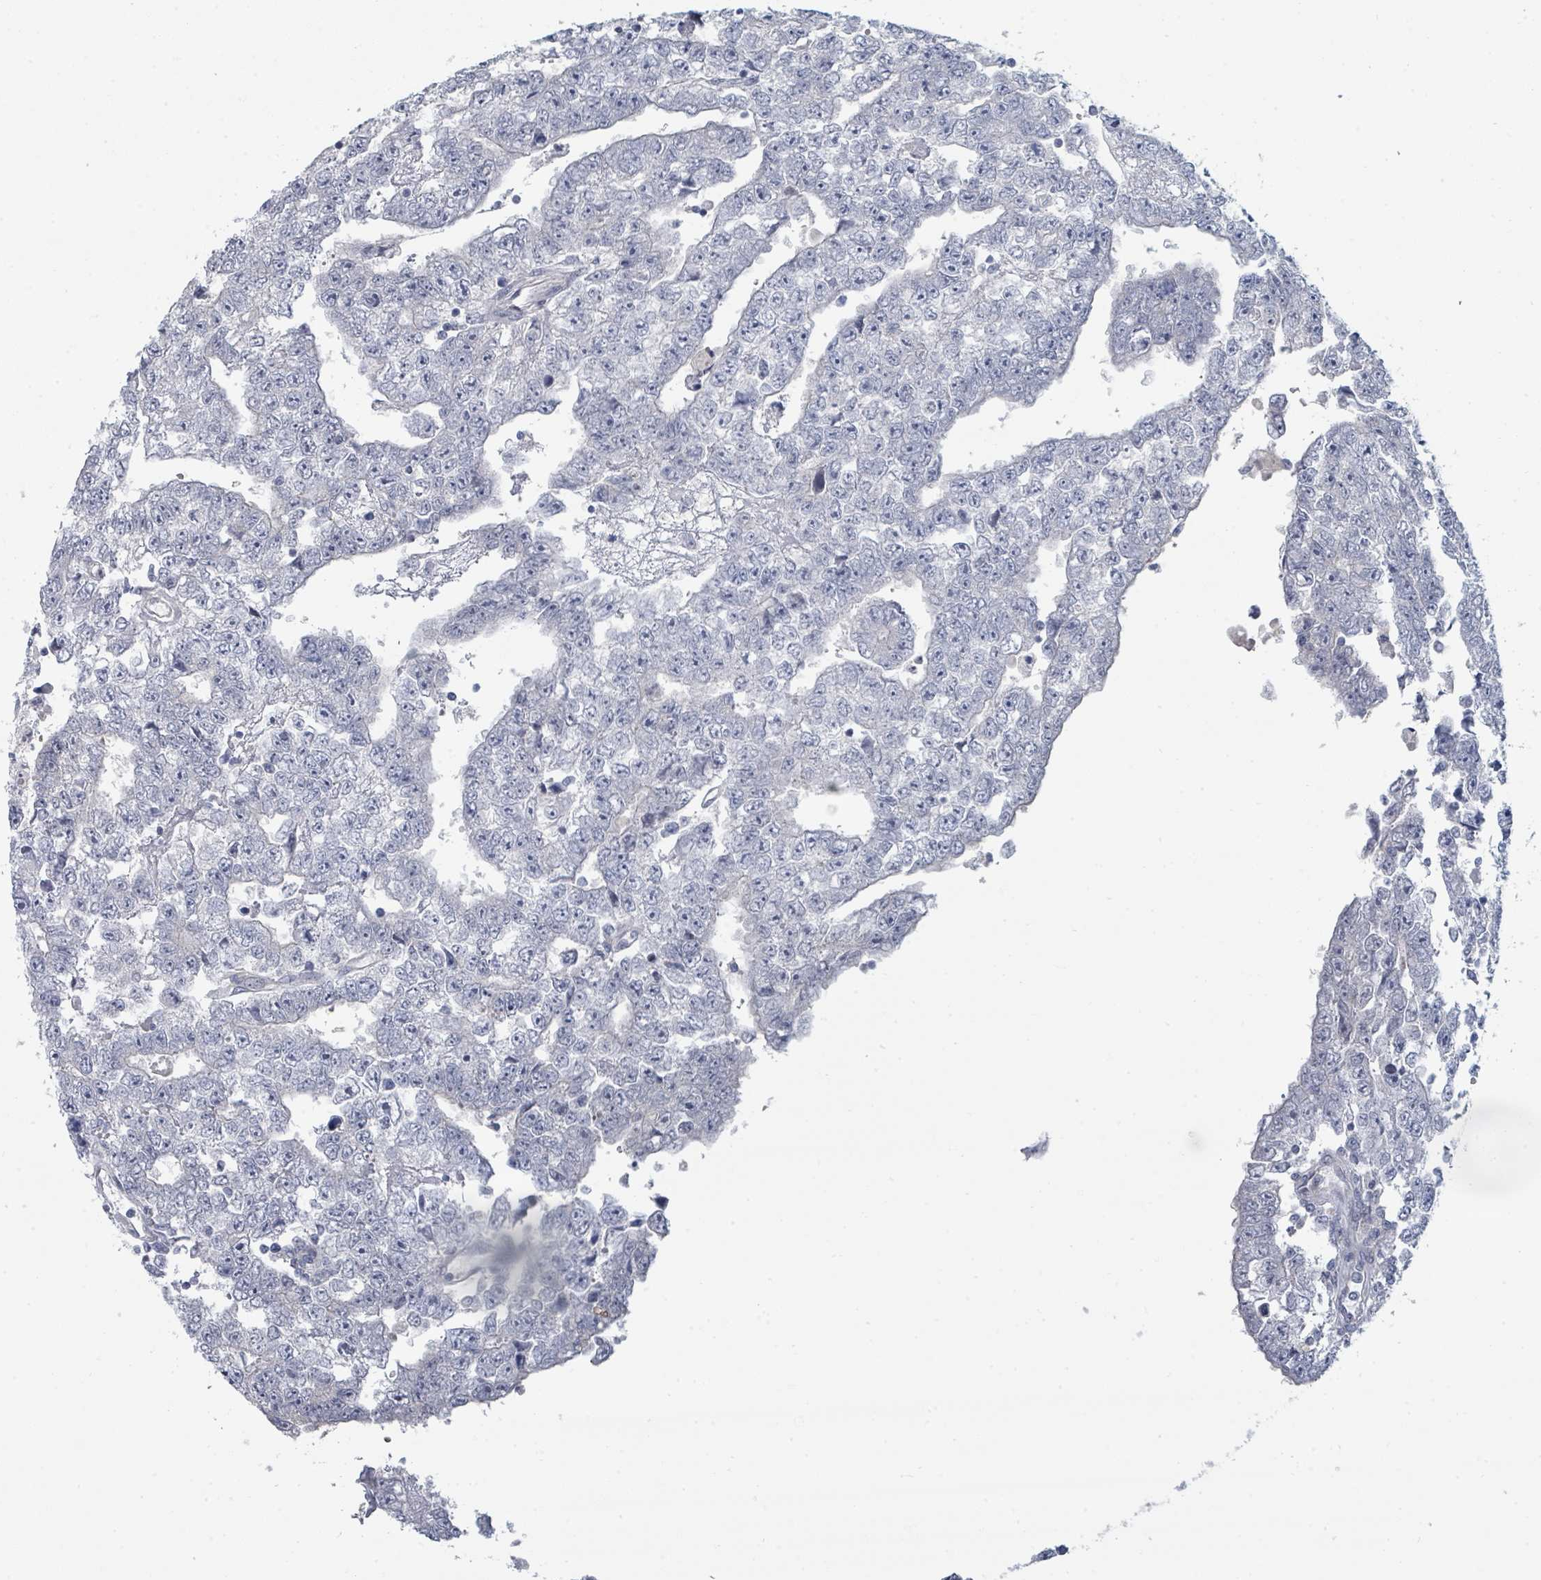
{"staining": {"intensity": "negative", "quantity": "none", "location": "none"}, "tissue": "testis cancer", "cell_type": "Tumor cells", "image_type": "cancer", "snomed": [{"axis": "morphology", "description": "Carcinoma, Embryonal, NOS"}, {"axis": "topography", "description": "Testis"}], "caption": "There is no significant staining in tumor cells of embryonal carcinoma (testis).", "gene": "SLC25A45", "patient": {"sex": "male", "age": 25}}